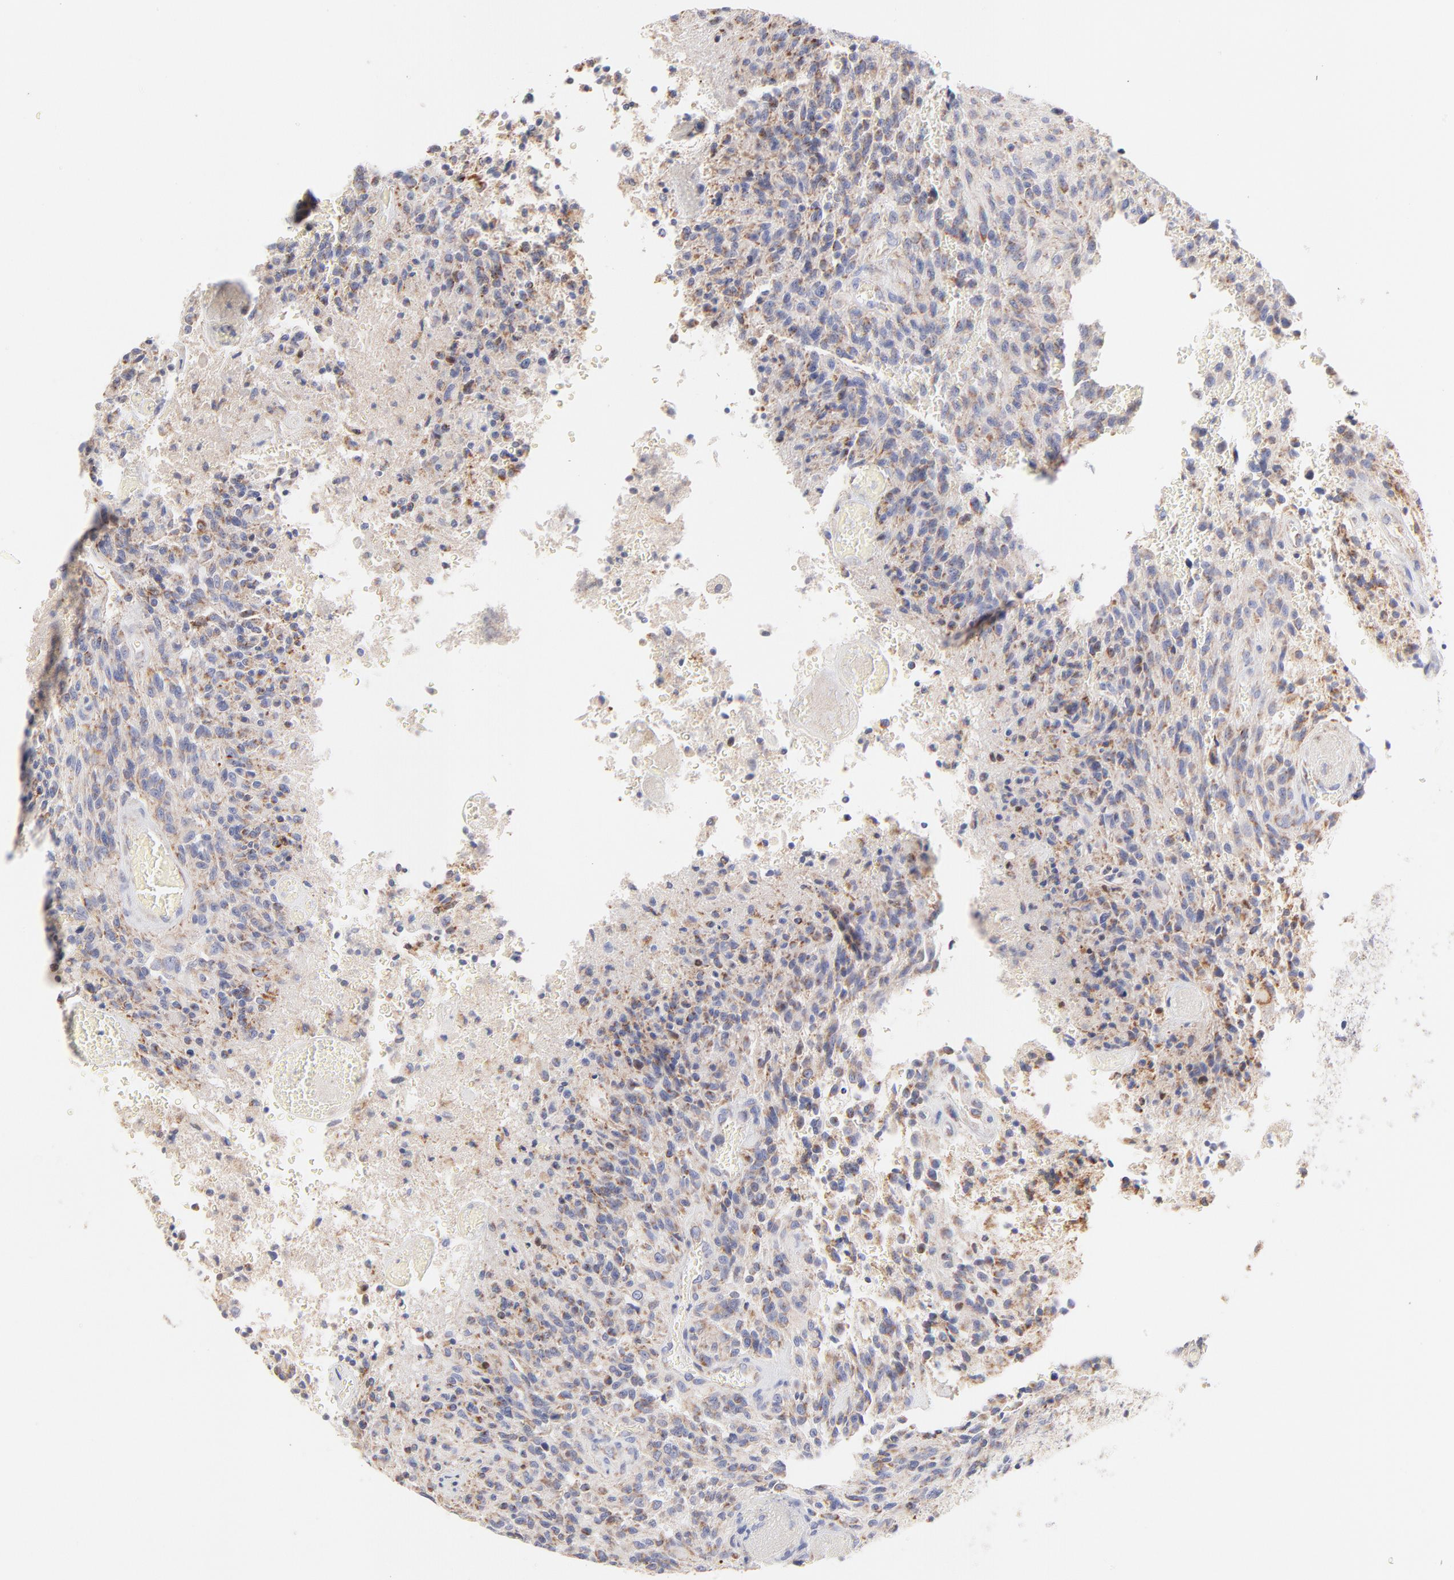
{"staining": {"intensity": "weak", "quantity": "25%-75%", "location": "cytoplasmic/membranous"}, "tissue": "glioma", "cell_type": "Tumor cells", "image_type": "cancer", "snomed": [{"axis": "morphology", "description": "Normal tissue, NOS"}, {"axis": "morphology", "description": "Glioma, malignant, High grade"}, {"axis": "topography", "description": "Cerebral cortex"}], "caption": "Immunohistochemistry (IHC) (DAB) staining of human high-grade glioma (malignant) shows weak cytoplasmic/membranous protein expression in about 25%-75% of tumor cells.", "gene": "TIMM8A", "patient": {"sex": "male", "age": 56}}